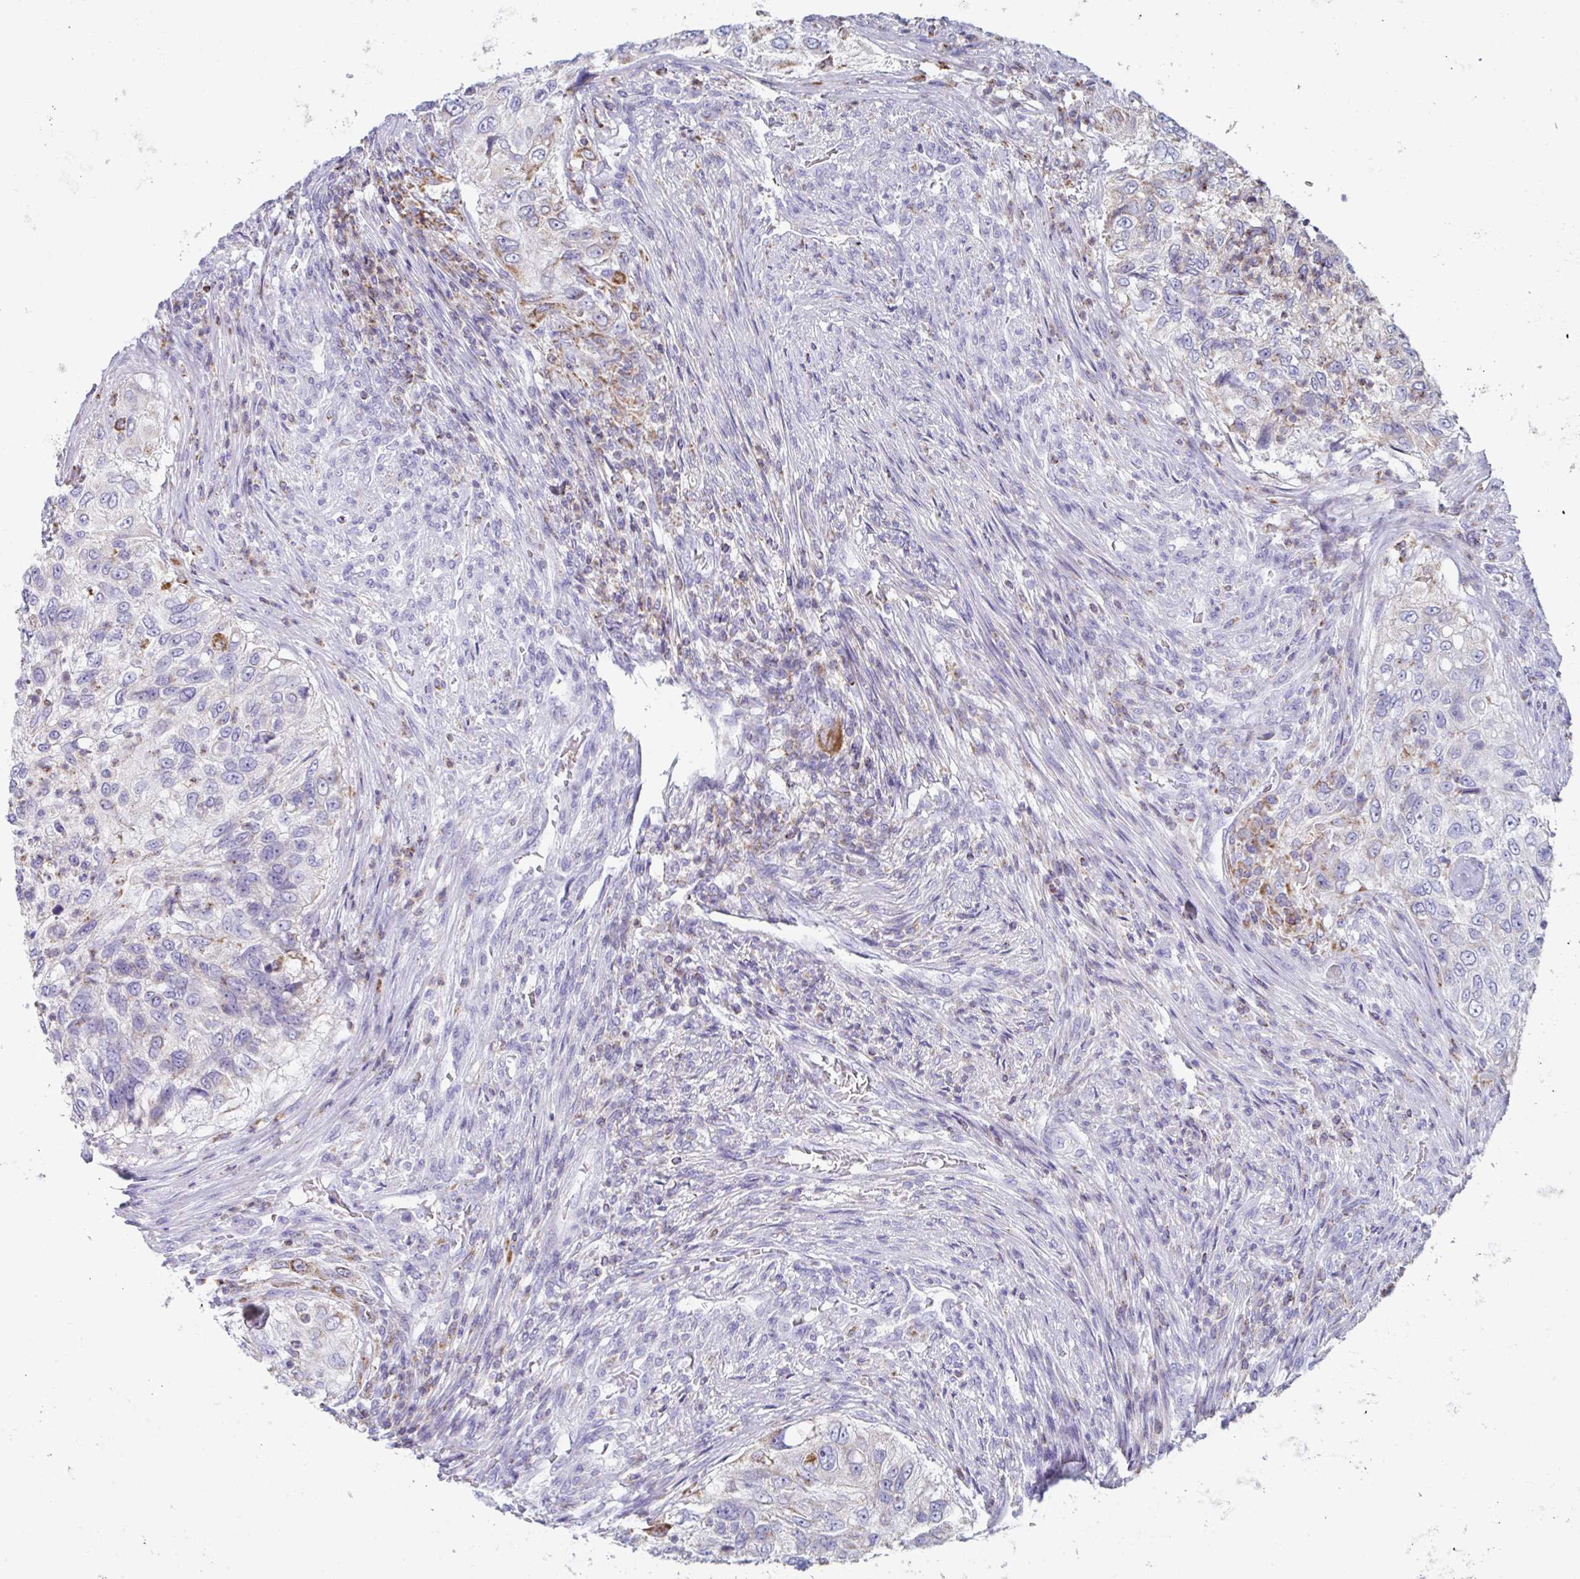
{"staining": {"intensity": "moderate", "quantity": "<25%", "location": "cytoplasmic/membranous"}, "tissue": "urothelial cancer", "cell_type": "Tumor cells", "image_type": "cancer", "snomed": [{"axis": "morphology", "description": "Urothelial carcinoma, High grade"}, {"axis": "topography", "description": "Urinary bladder"}], "caption": "High-grade urothelial carcinoma stained for a protein demonstrates moderate cytoplasmic/membranous positivity in tumor cells.", "gene": "MGAM2", "patient": {"sex": "female", "age": 60}}